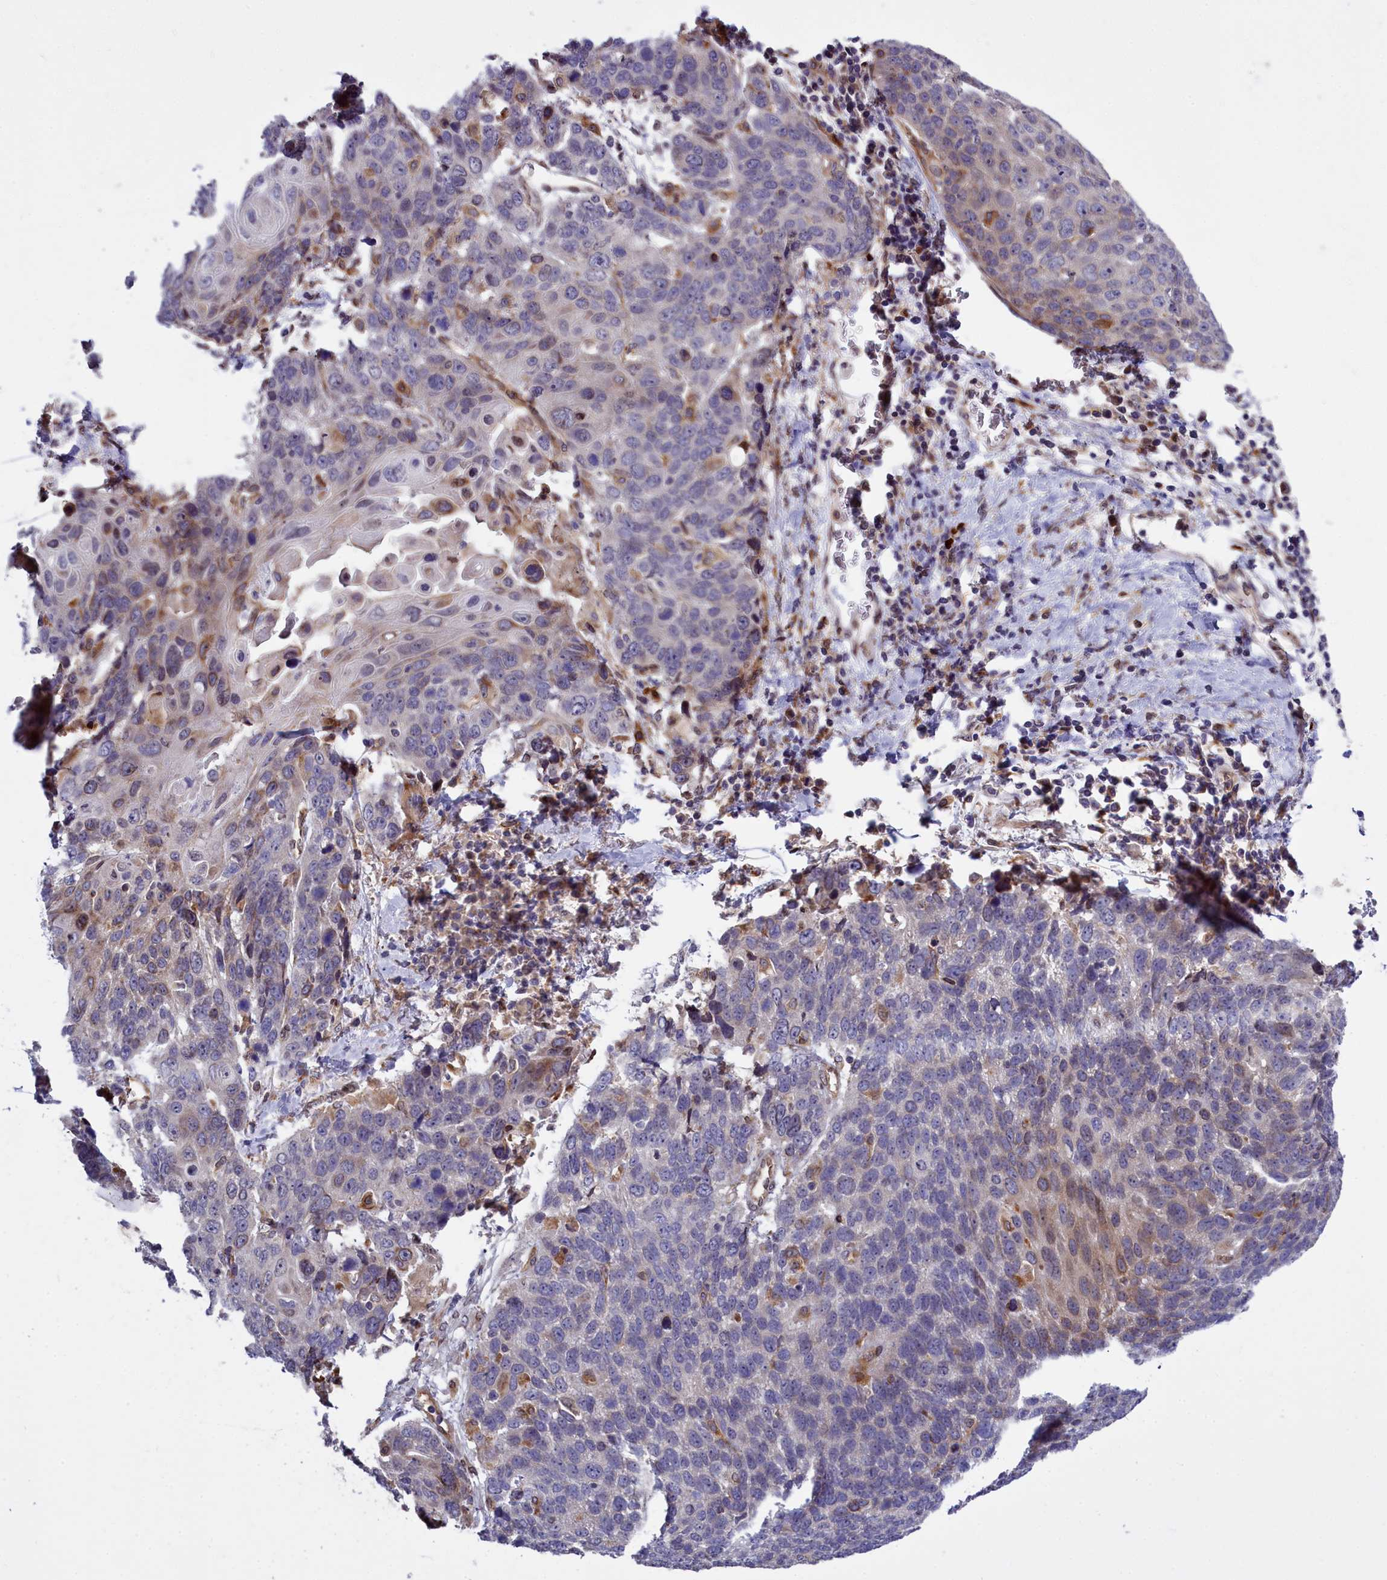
{"staining": {"intensity": "negative", "quantity": "none", "location": "none"}, "tissue": "lung cancer", "cell_type": "Tumor cells", "image_type": "cancer", "snomed": [{"axis": "morphology", "description": "Squamous cell carcinoma, NOS"}, {"axis": "topography", "description": "Lung"}], "caption": "The photomicrograph reveals no staining of tumor cells in squamous cell carcinoma (lung).", "gene": "RAPGEF4", "patient": {"sex": "male", "age": 66}}